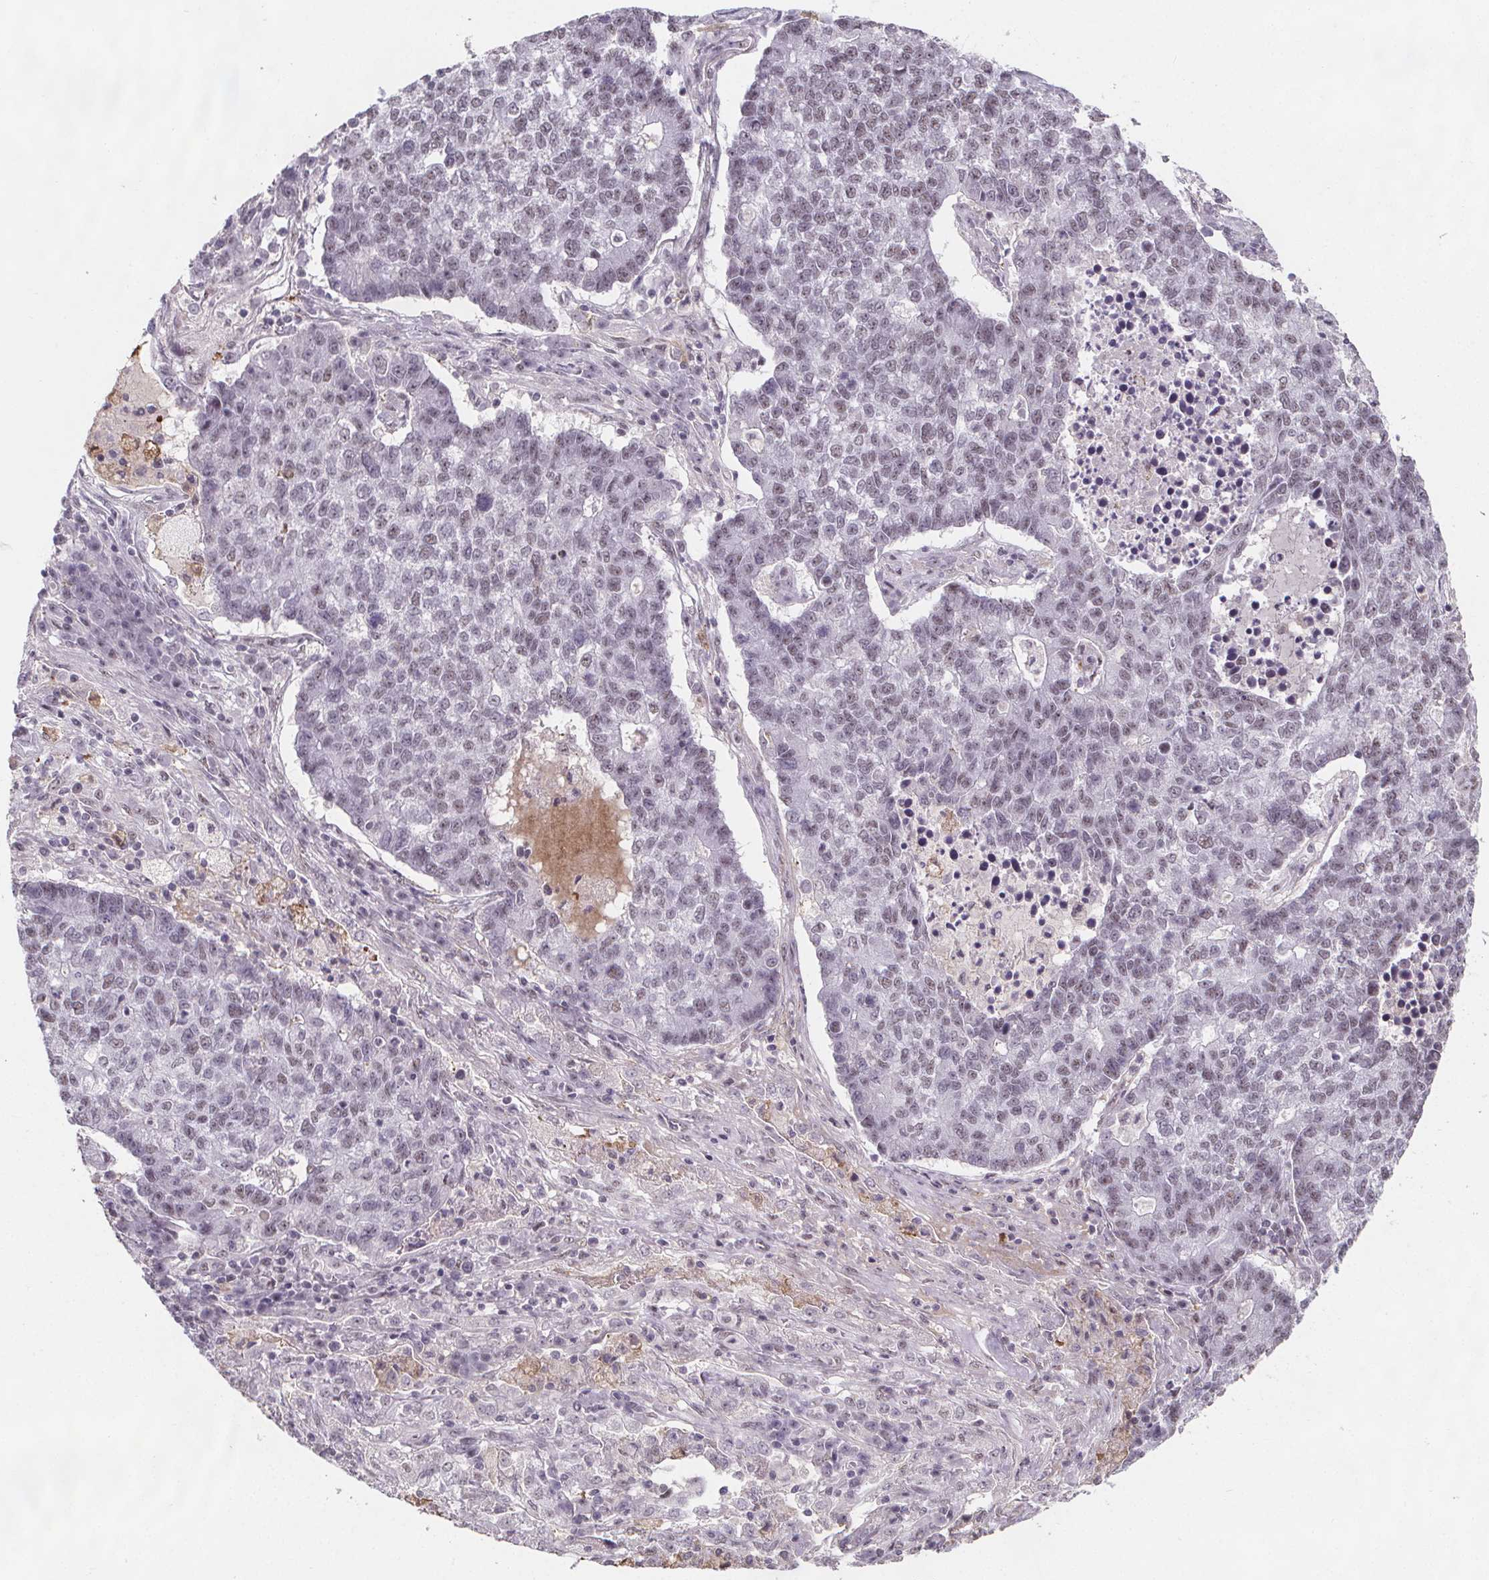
{"staining": {"intensity": "weak", "quantity": "<25%", "location": "nuclear"}, "tissue": "lung cancer", "cell_type": "Tumor cells", "image_type": "cancer", "snomed": [{"axis": "morphology", "description": "Adenocarcinoma, NOS"}, {"axis": "topography", "description": "Lung"}], "caption": "This is a photomicrograph of immunohistochemistry staining of lung adenocarcinoma, which shows no staining in tumor cells.", "gene": "ZNF572", "patient": {"sex": "male", "age": 57}}